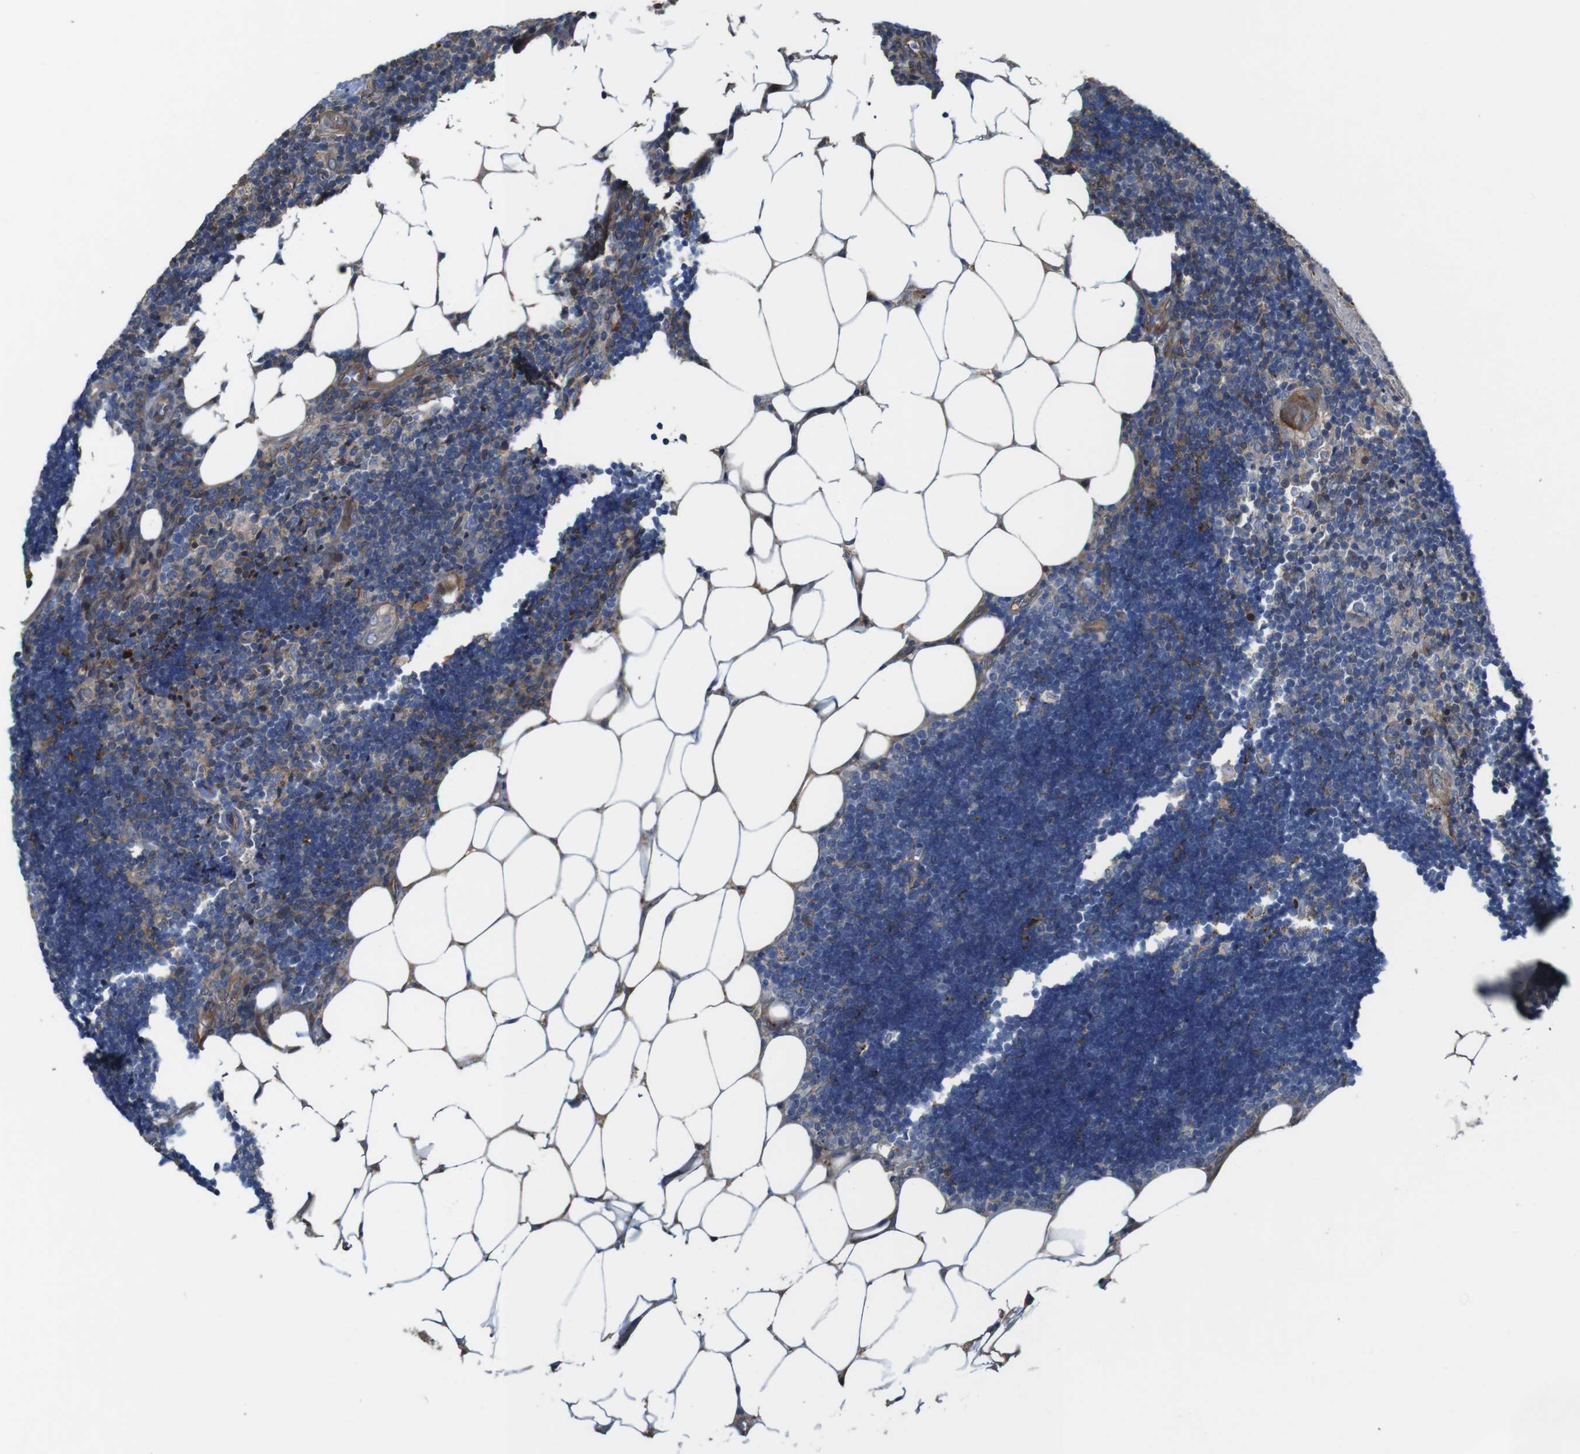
{"staining": {"intensity": "moderate", "quantity": "25%-75%", "location": "cytoplasmic/membranous"}, "tissue": "lymph node", "cell_type": "Germinal center cells", "image_type": "normal", "snomed": [{"axis": "morphology", "description": "Normal tissue, NOS"}, {"axis": "topography", "description": "Lymph node"}], "caption": "Protein staining of normal lymph node exhibits moderate cytoplasmic/membranous staining in about 25%-75% of germinal center cells. (DAB IHC, brown staining for protein, blue staining for nuclei).", "gene": "PCOLCE2", "patient": {"sex": "male", "age": 33}}